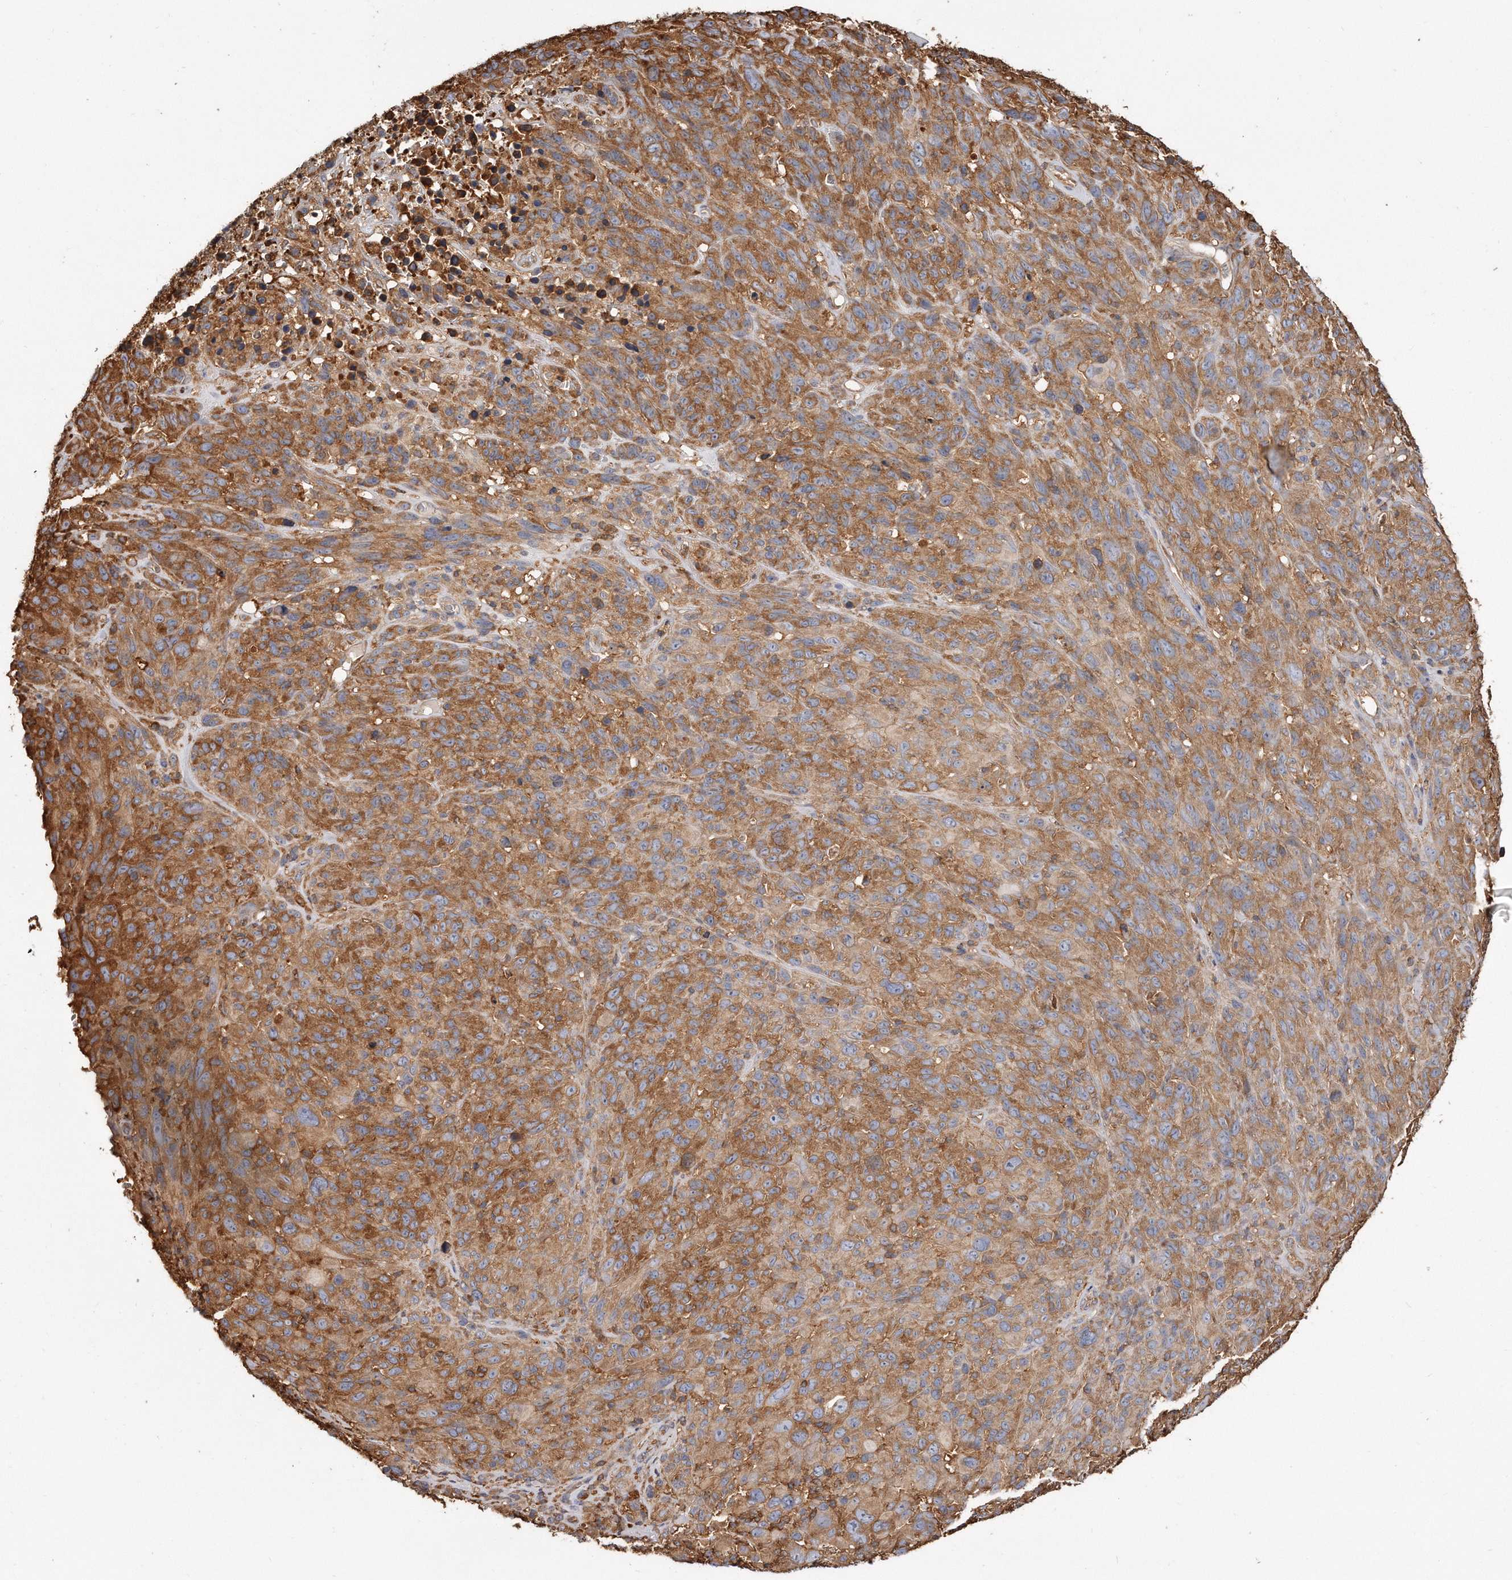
{"staining": {"intensity": "moderate", "quantity": "25%-75%", "location": "cytoplasmic/membranous"}, "tissue": "melanoma", "cell_type": "Tumor cells", "image_type": "cancer", "snomed": [{"axis": "morphology", "description": "Malignant melanoma, NOS"}, {"axis": "topography", "description": "Skin of head"}], "caption": "Tumor cells display moderate cytoplasmic/membranous expression in about 25%-75% of cells in malignant melanoma.", "gene": "CAP1", "patient": {"sex": "male", "age": 96}}